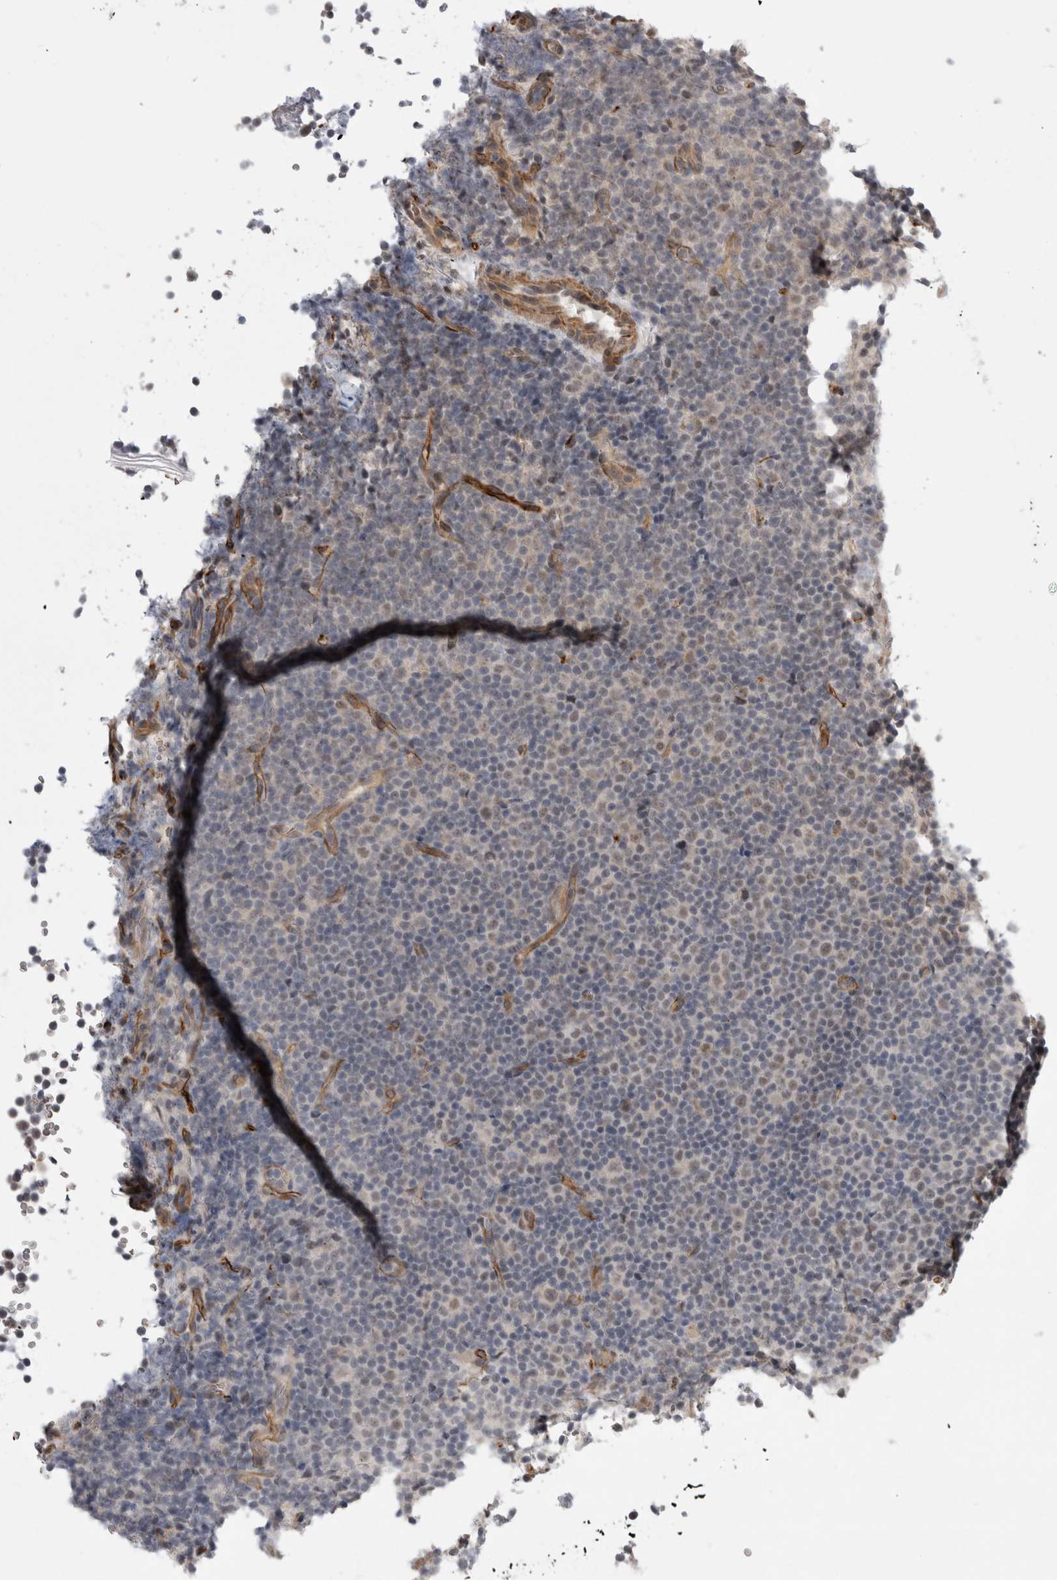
{"staining": {"intensity": "negative", "quantity": "none", "location": "none"}, "tissue": "lymphoma", "cell_type": "Tumor cells", "image_type": "cancer", "snomed": [{"axis": "morphology", "description": "Malignant lymphoma, non-Hodgkin's type, Low grade"}, {"axis": "topography", "description": "Lymph node"}], "caption": "A histopathology image of human lymphoma is negative for staining in tumor cells.", "gene": "FAM83H", "patient": {"sex": "female", "age": 67}}